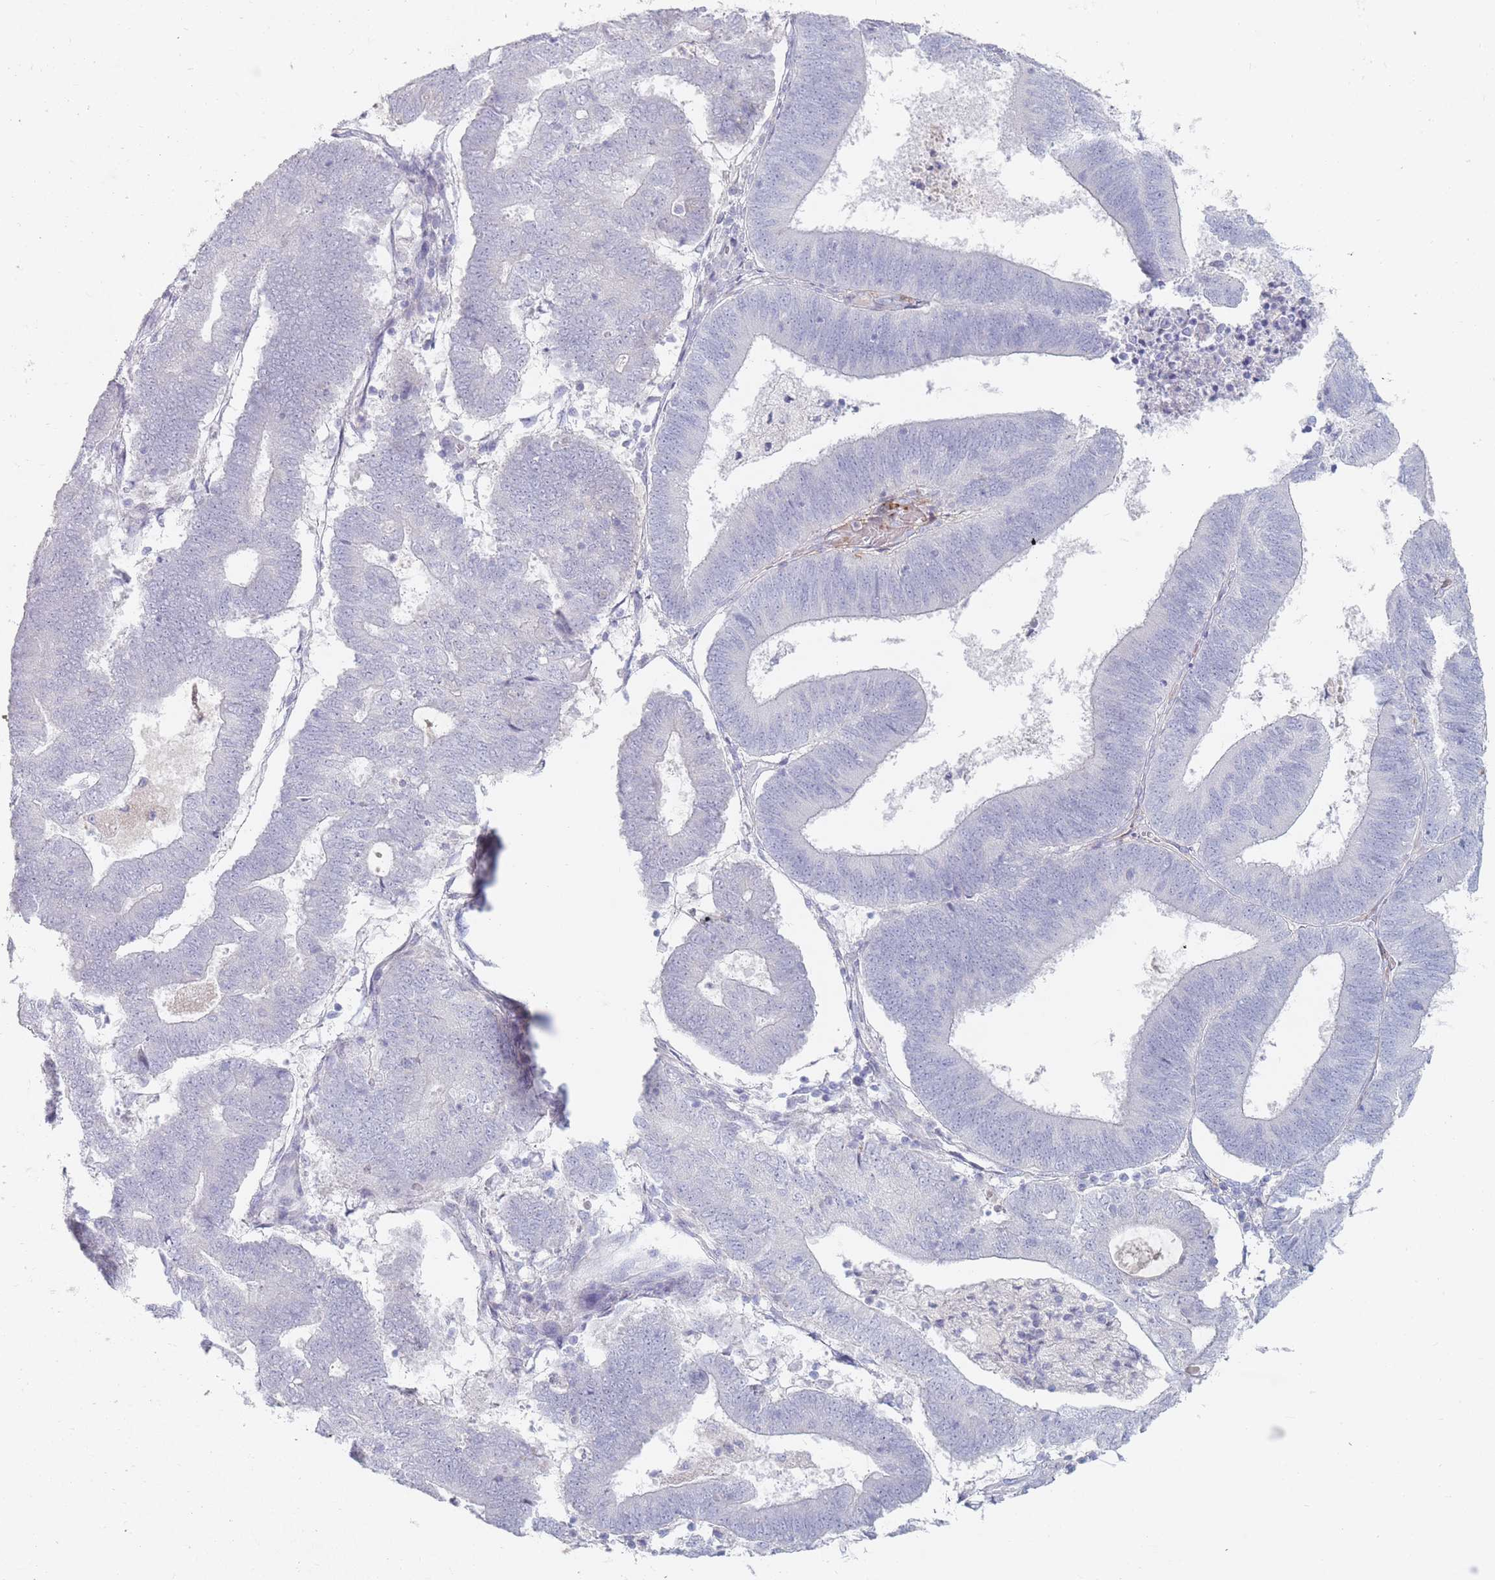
{"staining": {"intensity": "negative", "quantity": "none", "location": "none"}, "tissue": "endometrial cancer", "cell_type": "Tumor cells", "image_type": "cancer", "snomed": [{"axis": "morphology", "description": "Adenocarcinoma, NOS"}, {"axis": "topography", "description": "Endometrium"}], "caption": "Tumor cells are negative for protein expression in human endometrial adenocarcinoma. (Brightfield microscopy of DAB (3,3'-diaminobenzidine) immunohistochemistry (IHC) at high magnification).", "gene": "PRG4", "patient": {"sex": "female", "age": 70}}